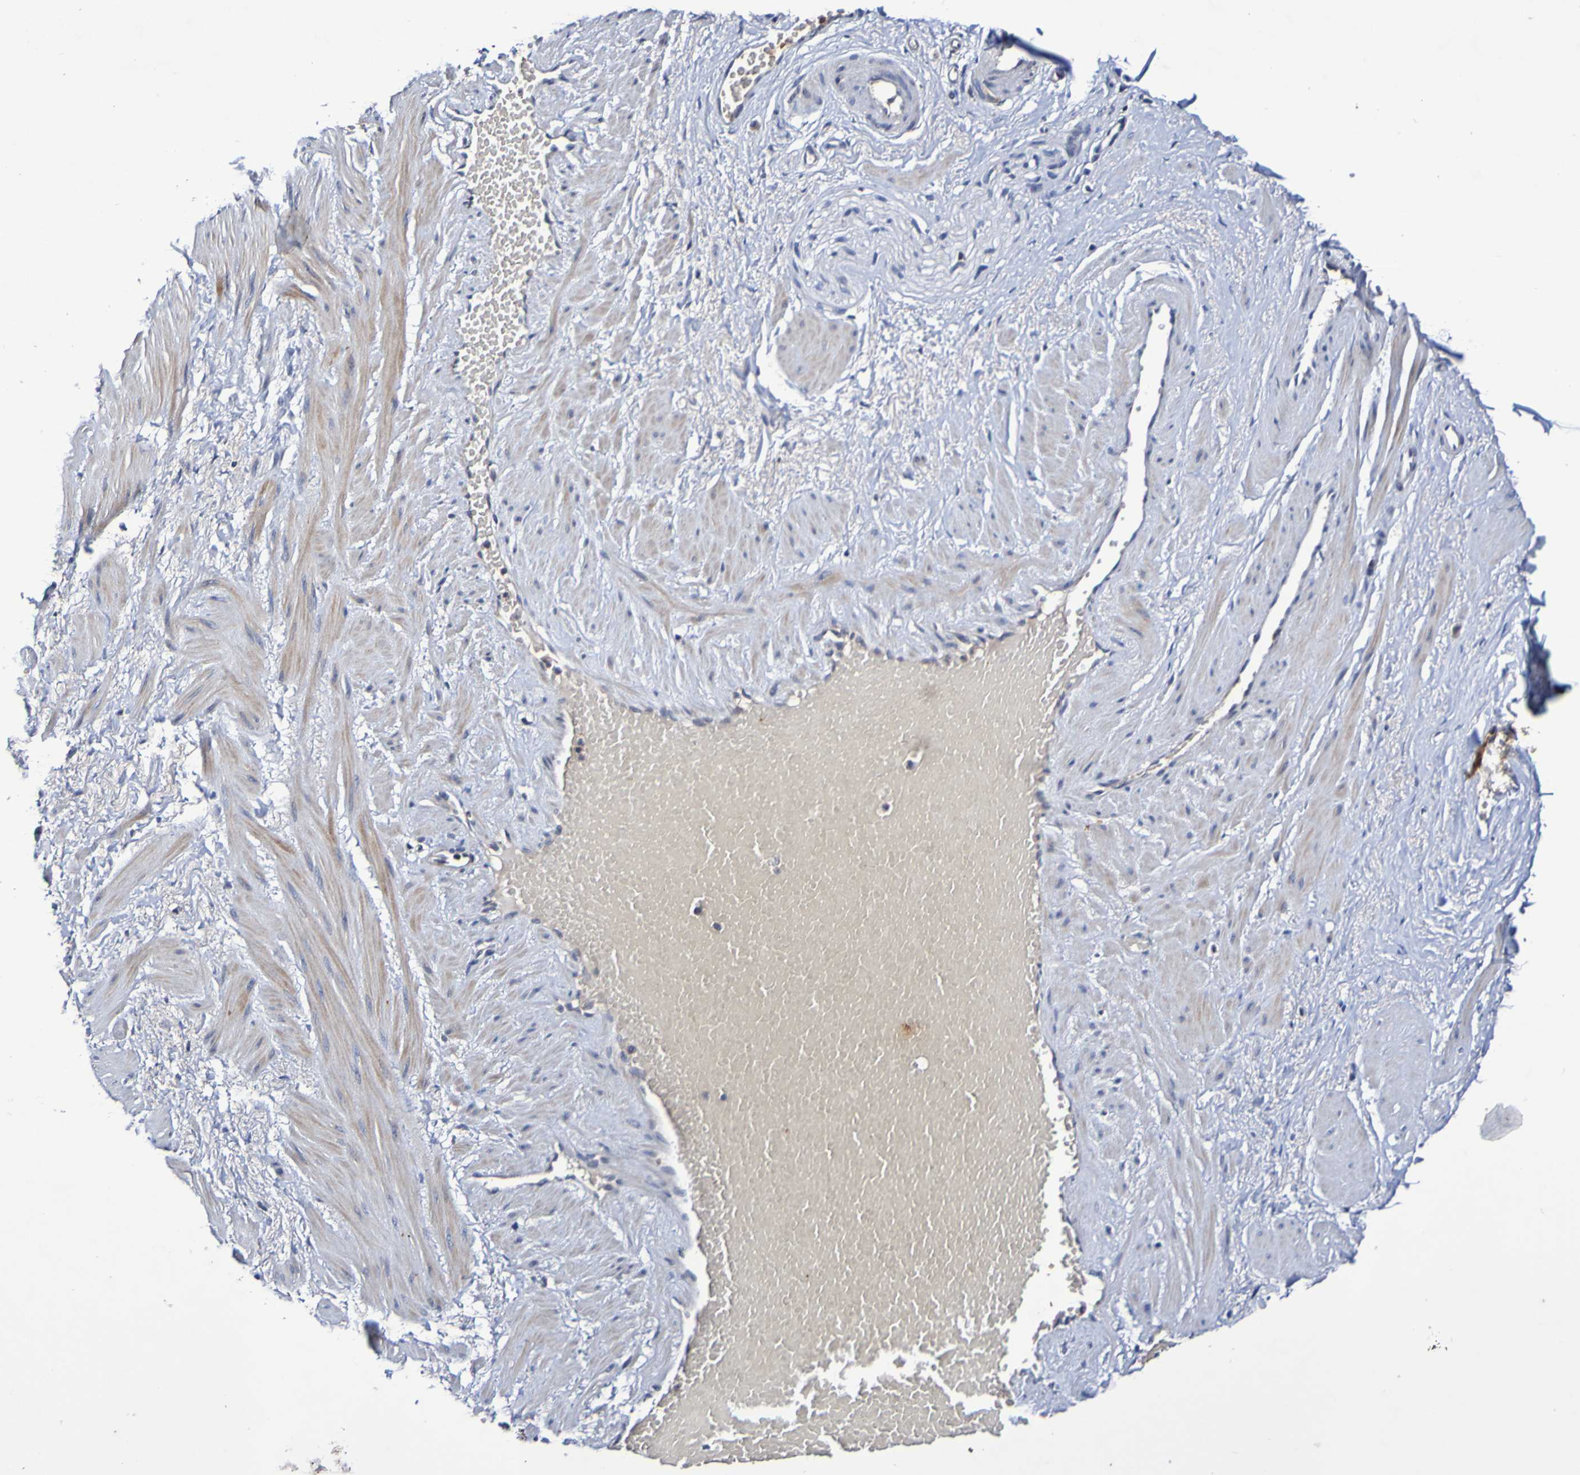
{"staining": {"intensity": "negative", "quantity": "none", "location": "none"}, "tissue": "adipose tissue", "cell_type": "Adipocytes", "image_type": "normal", "snomed": [{"axis": "morphology", "description": "Normal tissue, NOS"}, {"axis": "topography", "description": "Soft tissue"}, {"axis": "topography", "description": "Vascular tissue"}], "caption": "Photomicrograph shows no protein expression in adipocytes of unremarkable adipose tissue.", "gene": "PTP4A2", "patient": {"sex": "female", "age": 35}}